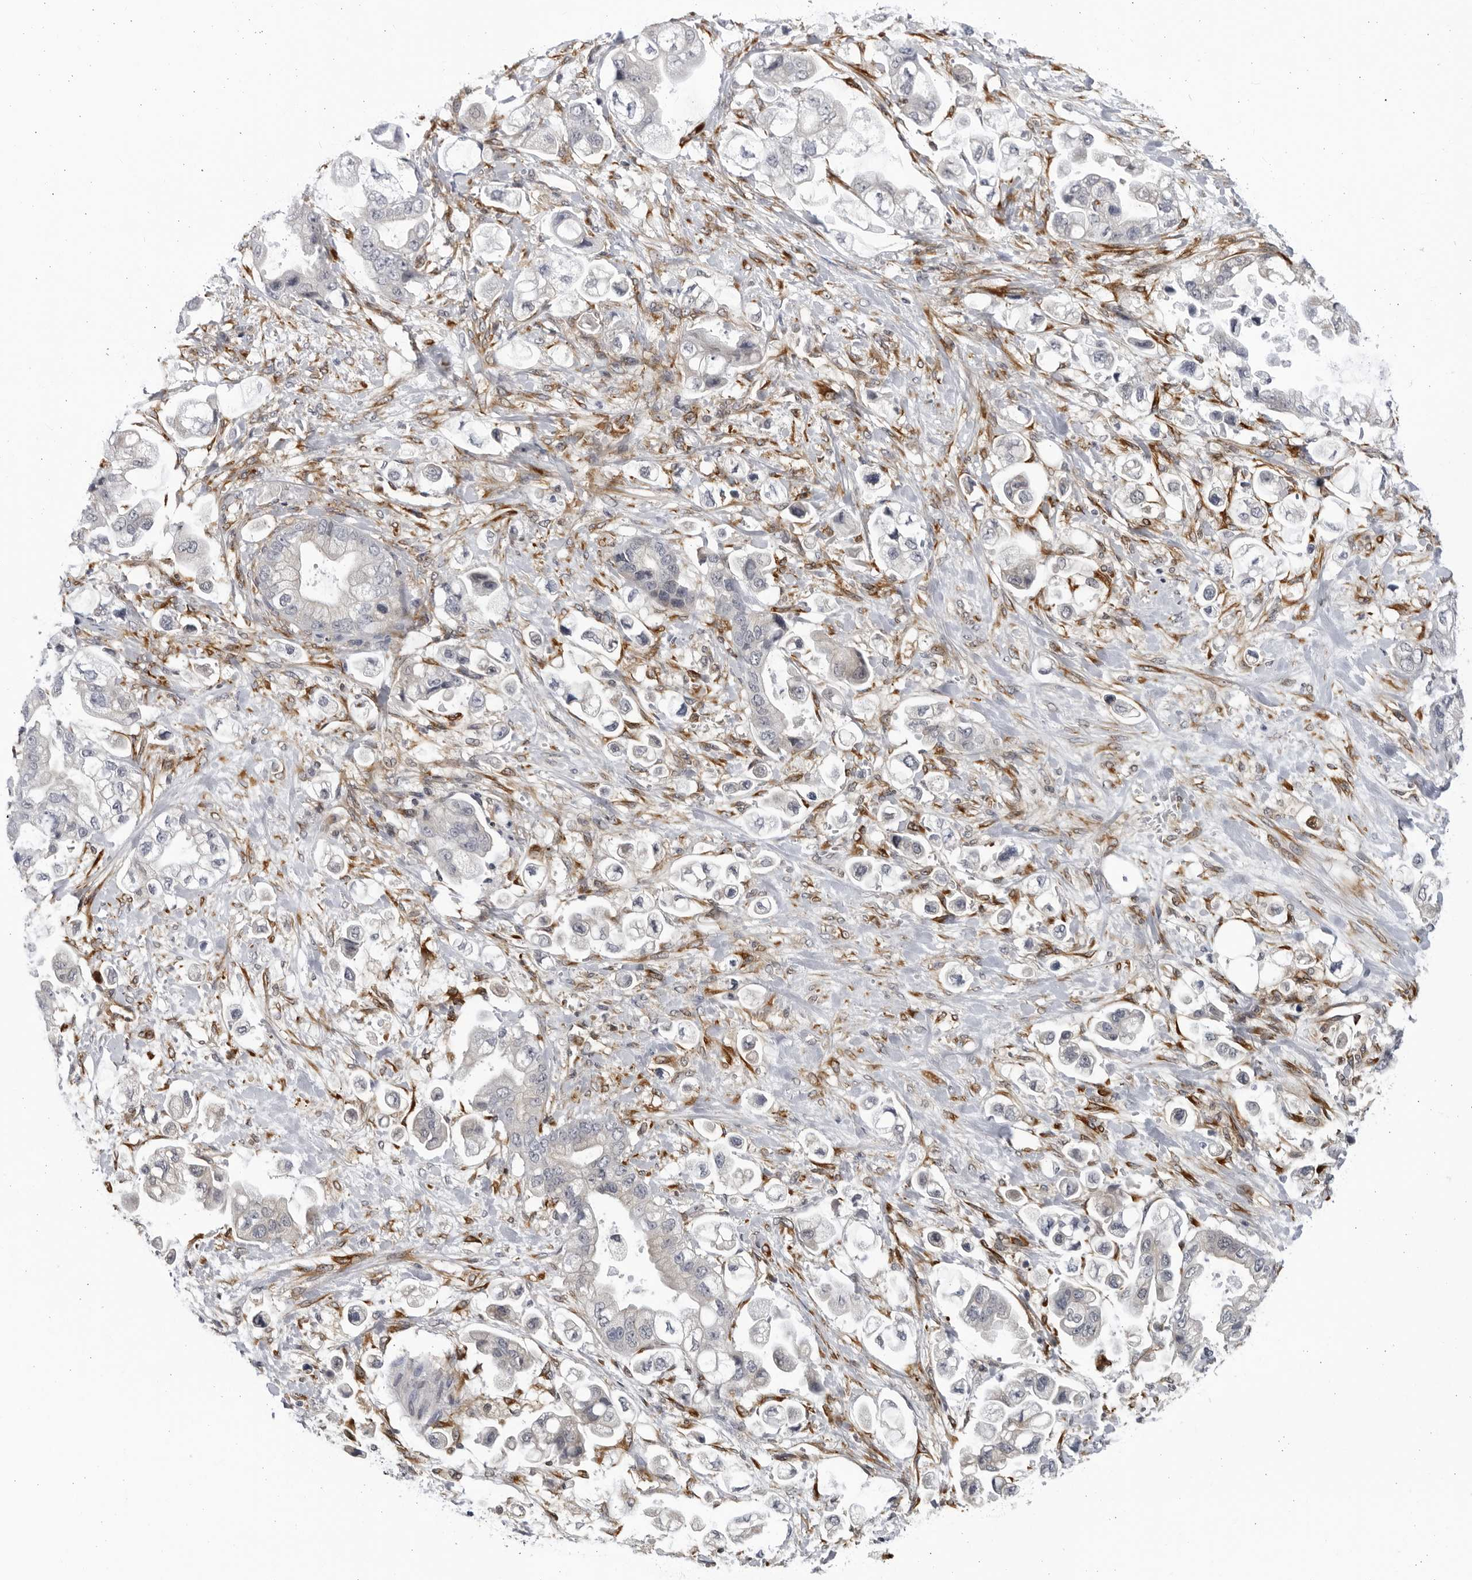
{"staining": {"intensity": "negative", "quantity": "none", "location": "none"}, "tissue": "stomach cancer", "cell_type": "Tumor cells", "image_type": "cancer", "snomed": [{"axis": "morphology", "description": "Adenocarcinoma, NOS"}, {"axis": "topography", "description": "Stomach"}], "caption": "Micrograph shows no significant protein expression in tumor cells of adenocarcinoma (stomach).", "gene": "BMP2K", "patient": {"sex": "male", "age": 62}}